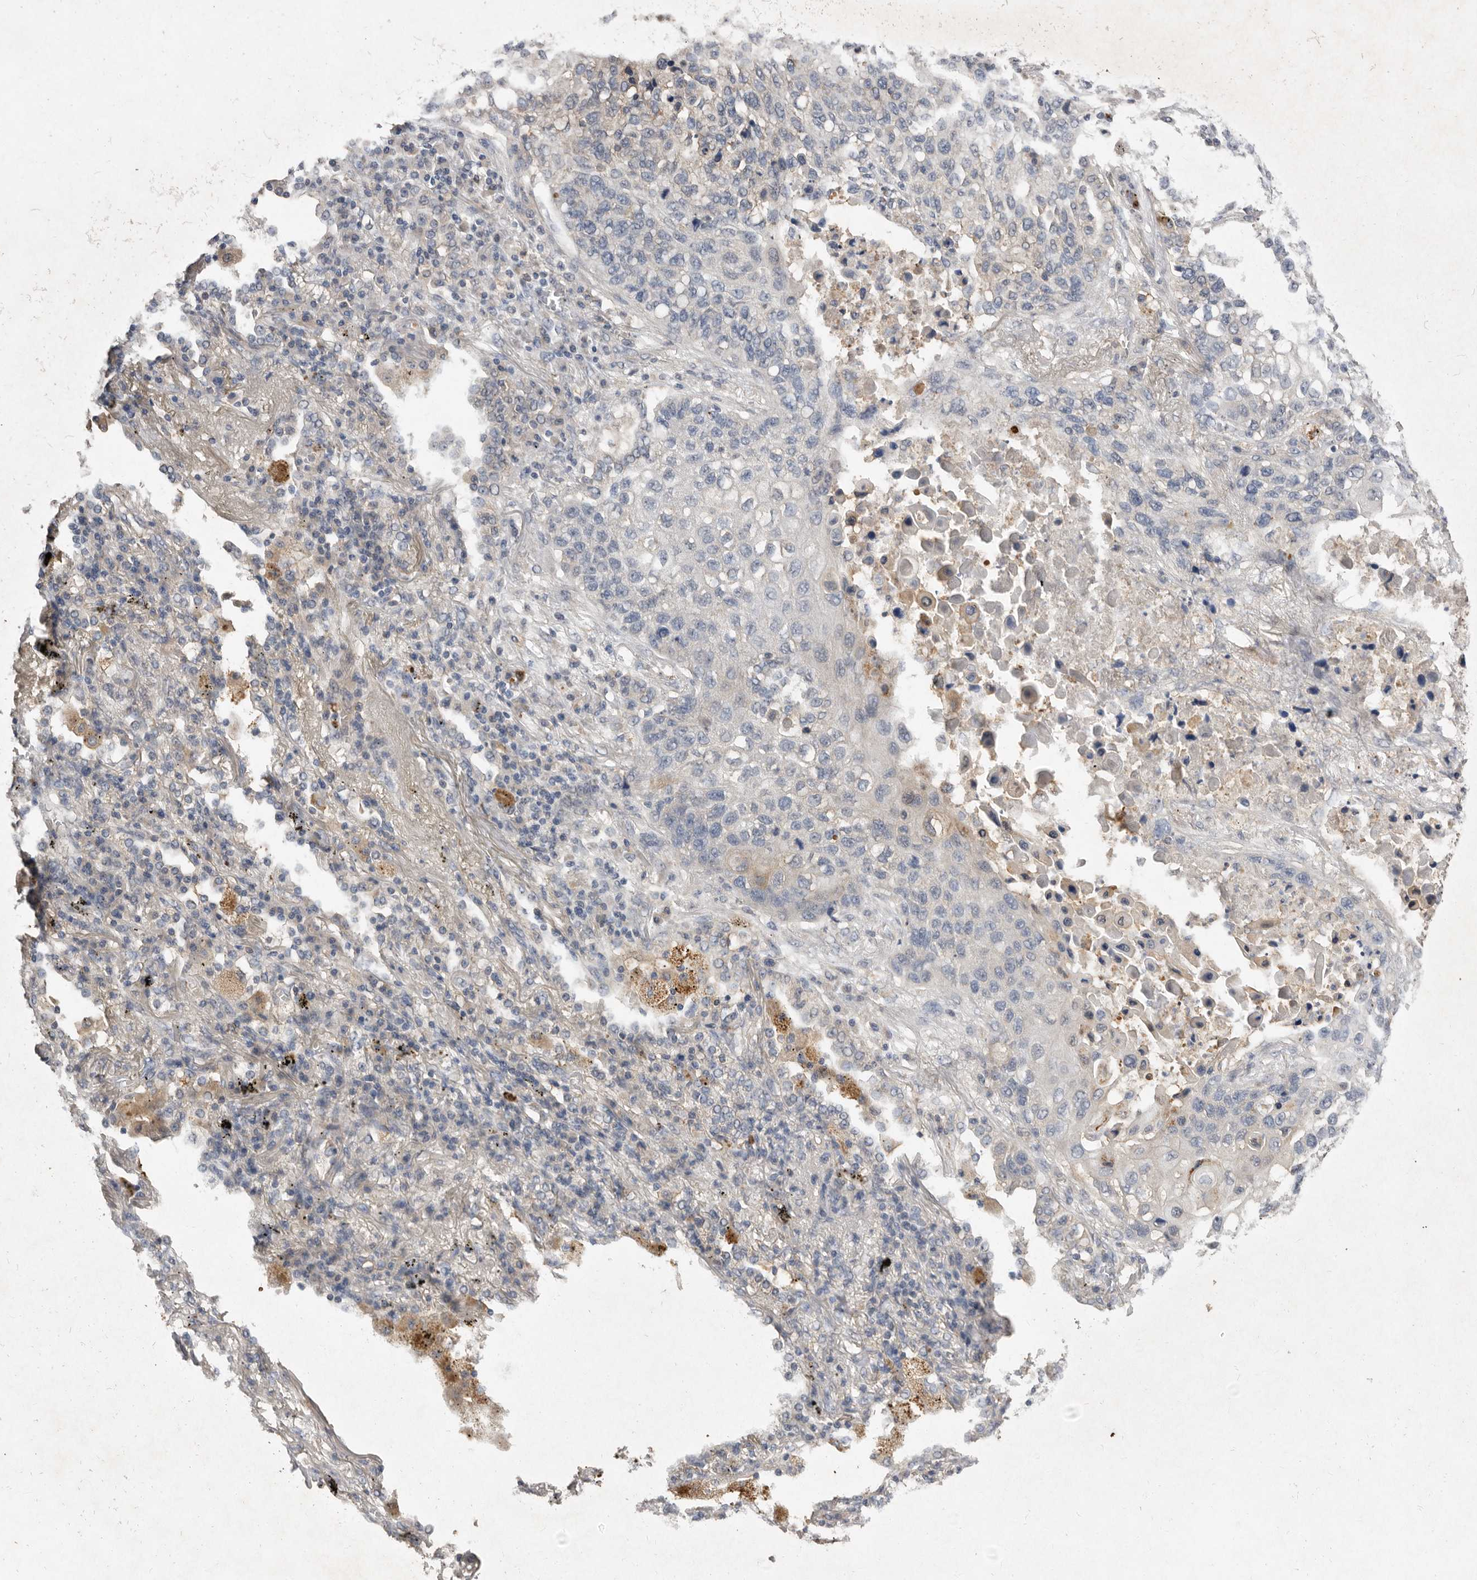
{"staining": {"intensity": "negative", "quantity": "none", "location": "none"}, "tissue": "lung cancer", "cell_type": "Tumor cells", "image_type": "cancer", "snomed": [{"axis": "morphology", "description": "Squamous cell carcinoma, NOS"}, {"axis": "topography", "description": "Lung"}], "caption": "The immunohistochemistry image has no significant staining in tumor cells of lung cancer (squamous cell carcinoma) tissue.", "gene": "EDEM1", "patient": {"sex": "female", "age": 63}}